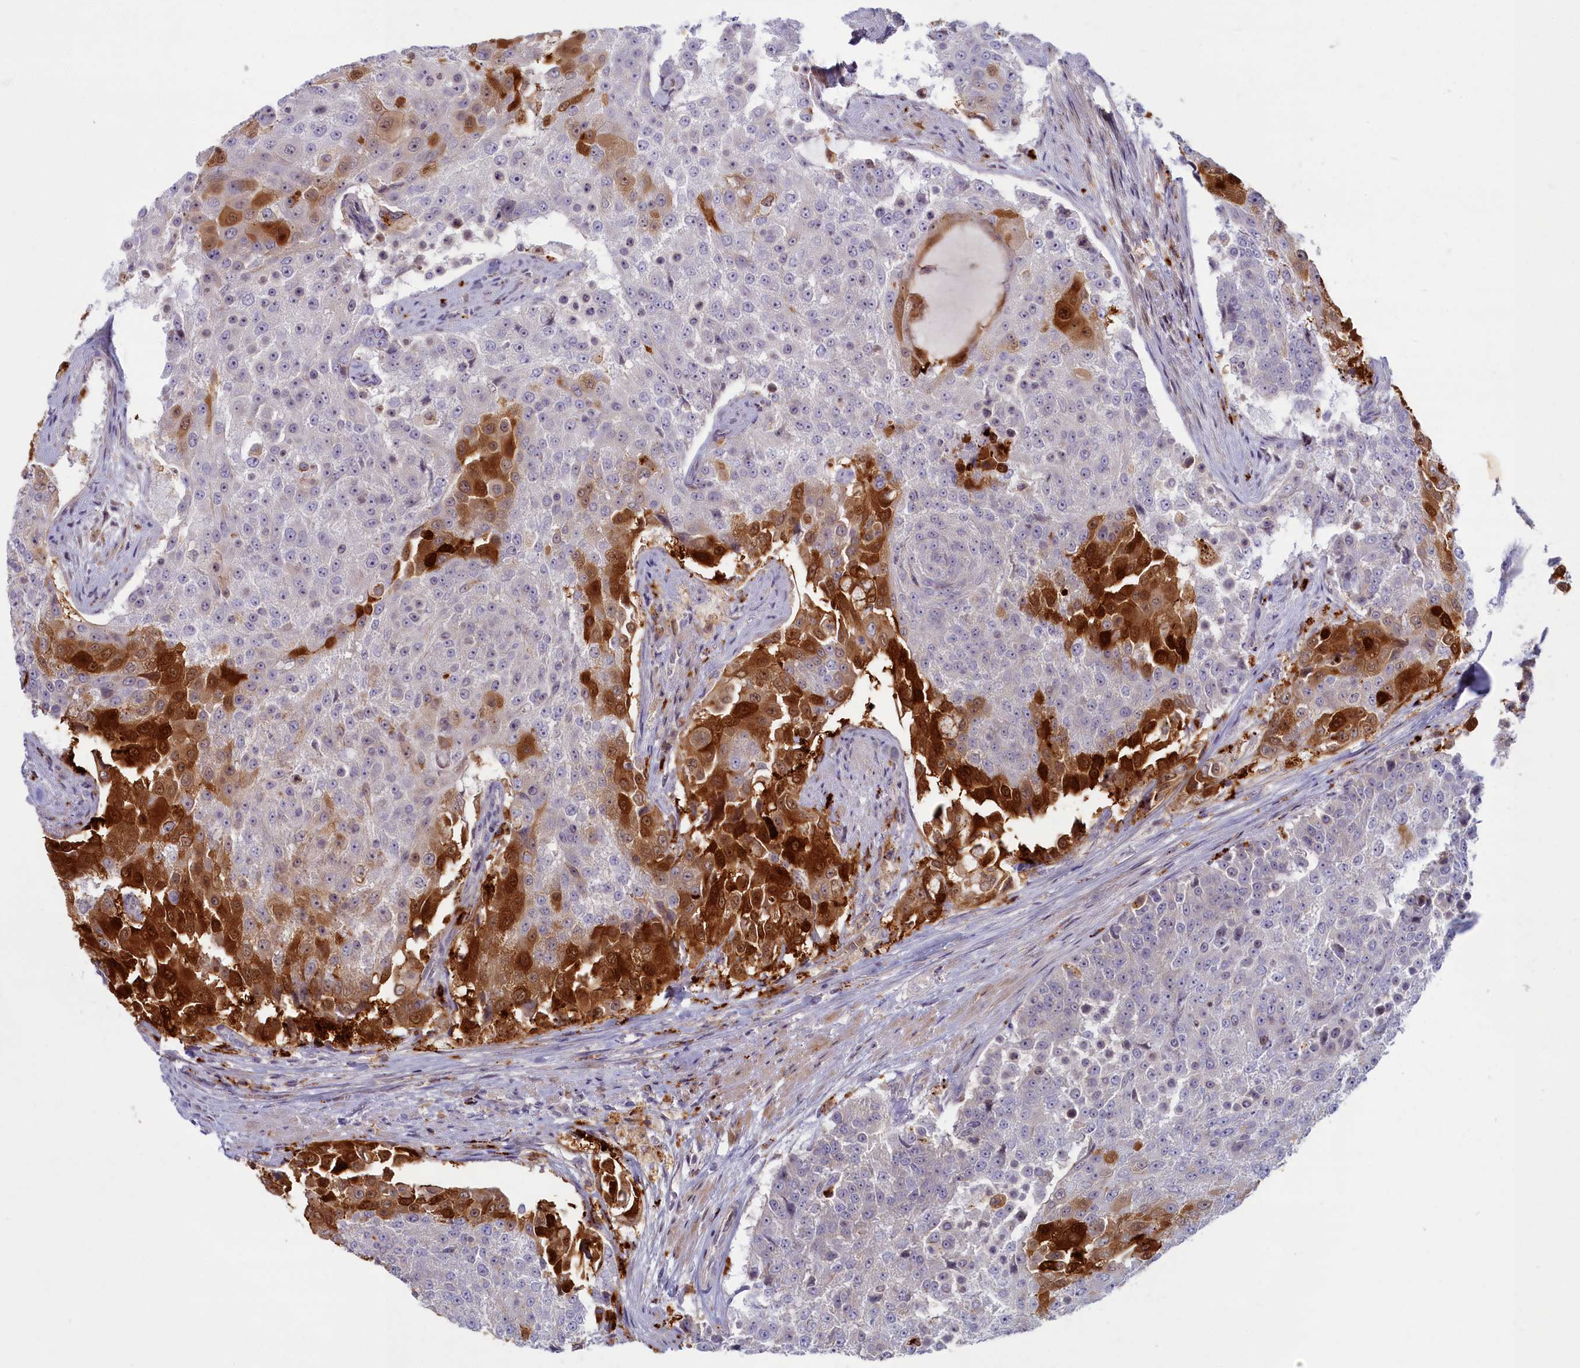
{"staining": {"intensity": "moderate", "quantity": "<25%", "location": "cytoplasmic/membranous,nuclear"}, "tissue": "urothelial cancer", "cell_type": "Tumor cells", "image_type": "cancer", "snomed": [{"axis": "morphology", "description": "Urothelial carcinoma, High grade"}, {"axis": "topography", "description": "Urinary bladder"}], "caption": "Immunohistochemistry (IHC) (DAB (3,3'-diaminobenzidine)) staining of human urothelial cancer displays moderate cytoplasmic/membranous and nuclear protein staining in approximately <25% of tumor cells.", "gene": "FCSK", "patient": {"sex": "female", "age": 63}}